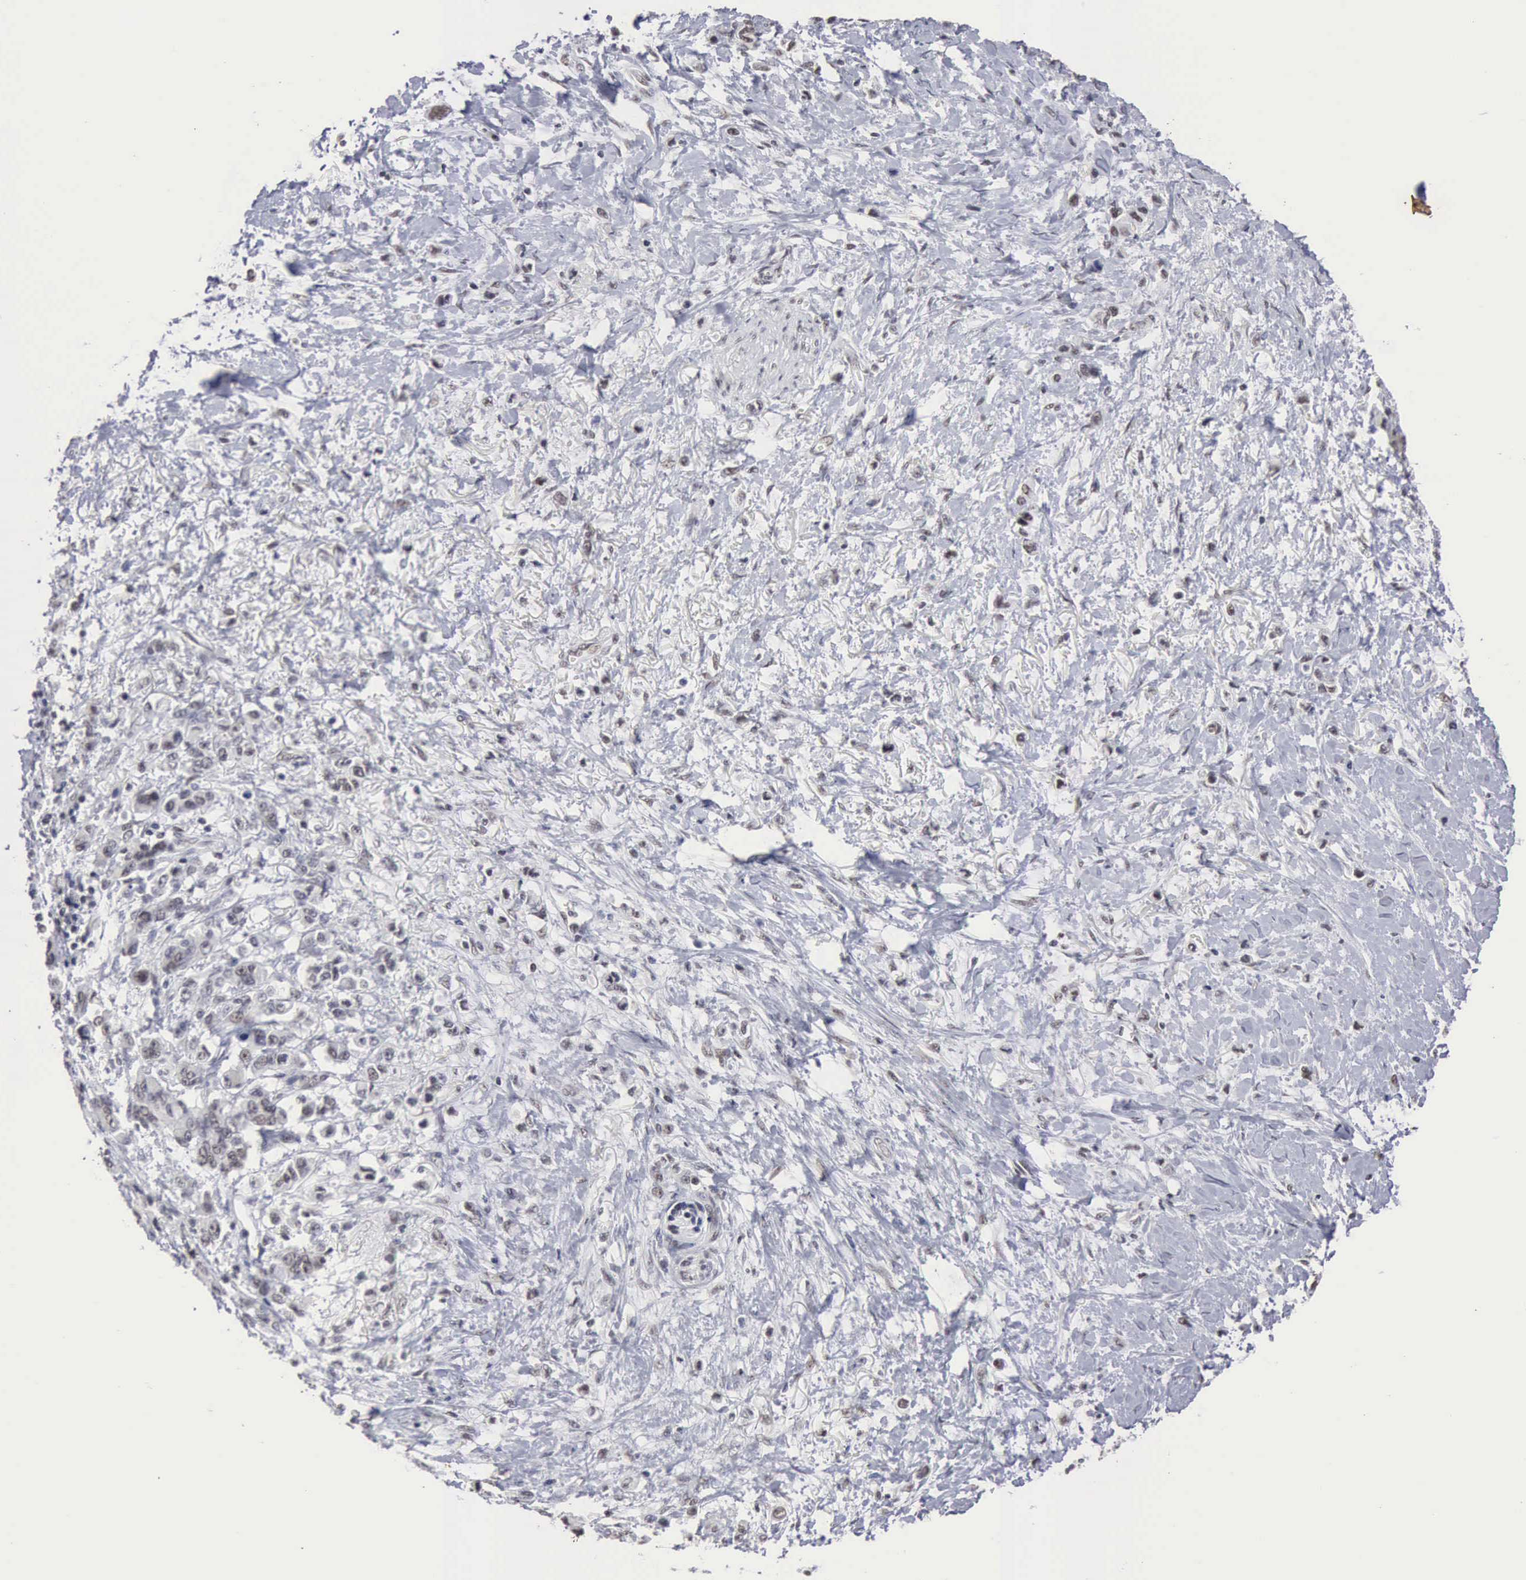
{"staining": {"intensity": "weak", "quantity": "<25%", "location": "nuclear"}, "tissue": "stomach cancer", "cell_type": "Tumor cells", "image_type": "cancer", "snomed": [{"axis": "morphology", "description": "Adenocarcinoma, NOS"}, {"axis": "topography", "description": "Stomach"}], "caption": "An IHC micrograph of adenocarcinoma (stomach) is shown. There is no staining in tumor cells of adenocarcinoma (stomach).", "gene": "TAF1", "patient": {"sex": "male", "age": 78}}